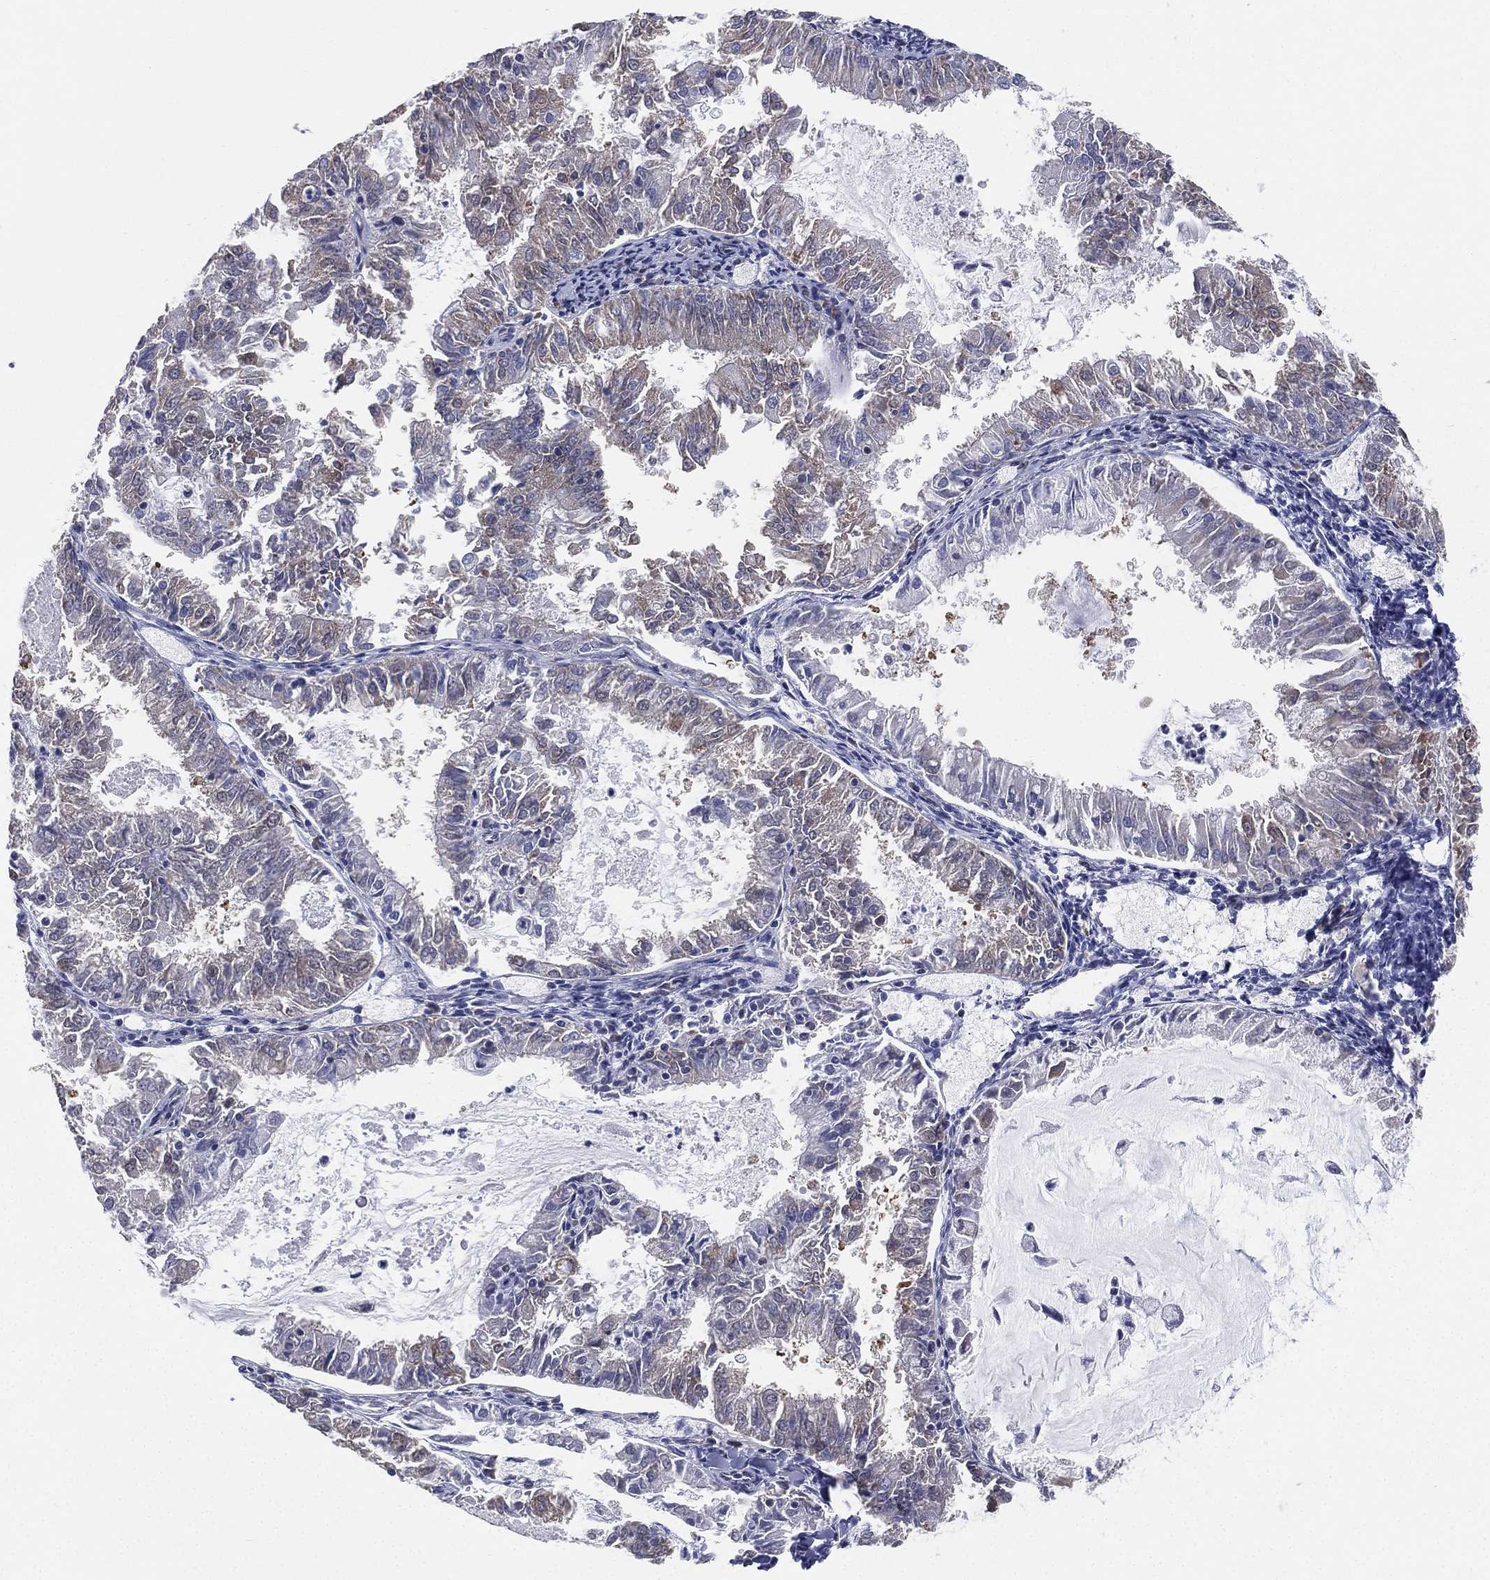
{"staining": {"intensity": "weak", "quantity": "25%-75%", "location": "cytoplasmic/membranous"}, "tissue": "endometrial cancer", "cell_type": "Tumor cells", "image_type": "cancer", "snomed": [{"axis": "morphology", "description": "Adenocarcinoma, NOS"}, {"axis": "topography", "description": "Endometrium"}], "caption": "This histopathology image exhibits immunohistochemistry (IHC) staining of endometrial cancer (adenocarcinoma), with low weak cytoplasmic/membranous expression in approximately 25%-75% of tumor cells.", "gene": "FARSA", "patient": {"sex": "female", "age": 57}}